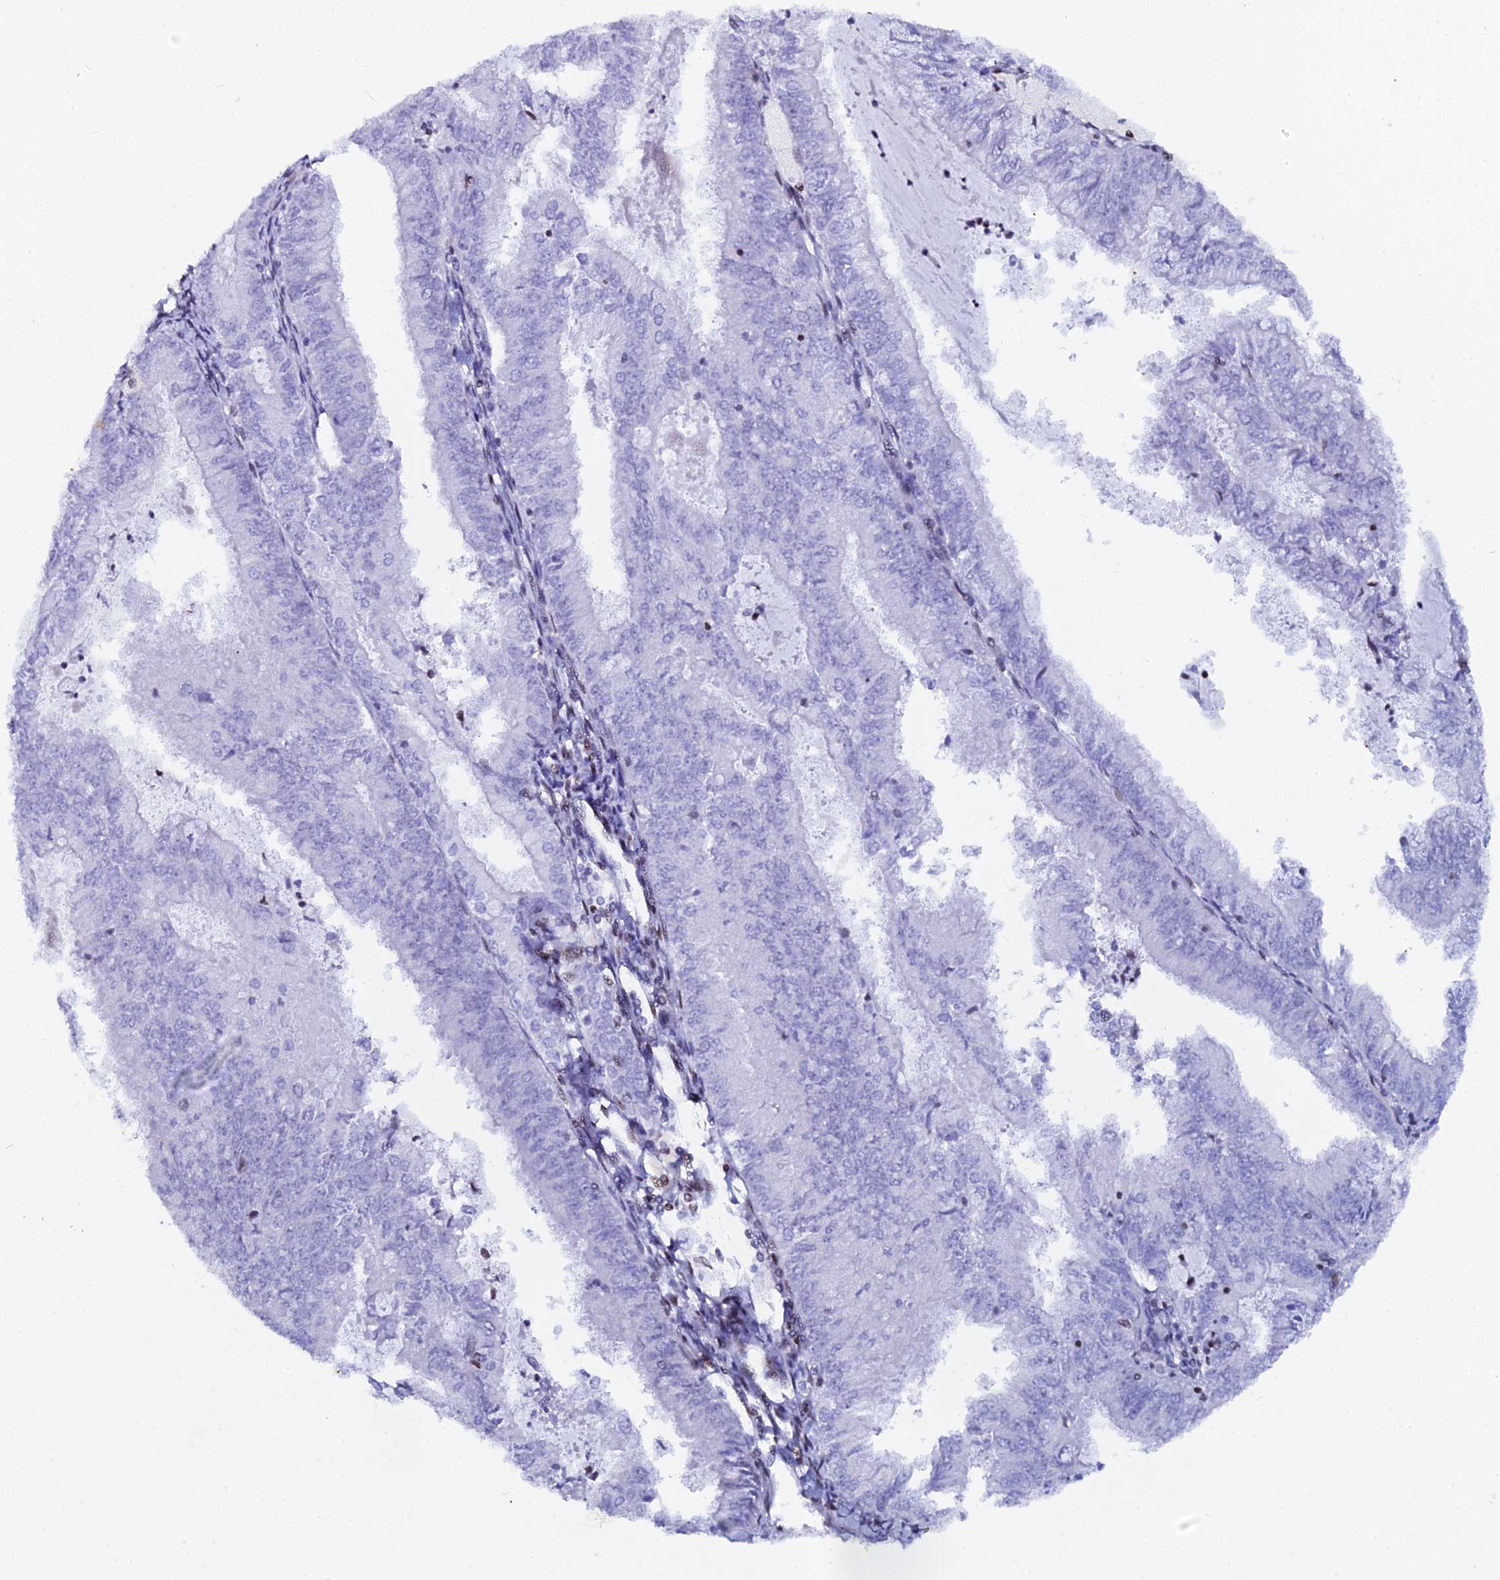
{"staining": {"intensity": "negative", "quantity": "none", "location": "none"}, "tissue": "endometrial cancer", "cell_type": "Tumor cells", "image_type": "cancer", "snomed": [{"axis": "morphology", "description": "Adenocarcinoma, NOS"}, {"axis": "topography", "description": "Endometrium"}], "caption": "Immunohistochemical staining of endometrial cancer reveals no significant expression in tumor cells. (DAB IHC with hematoxylin counter stain).", "gene": "MYNN", "patient": {"sex": "female", "age": 57}}